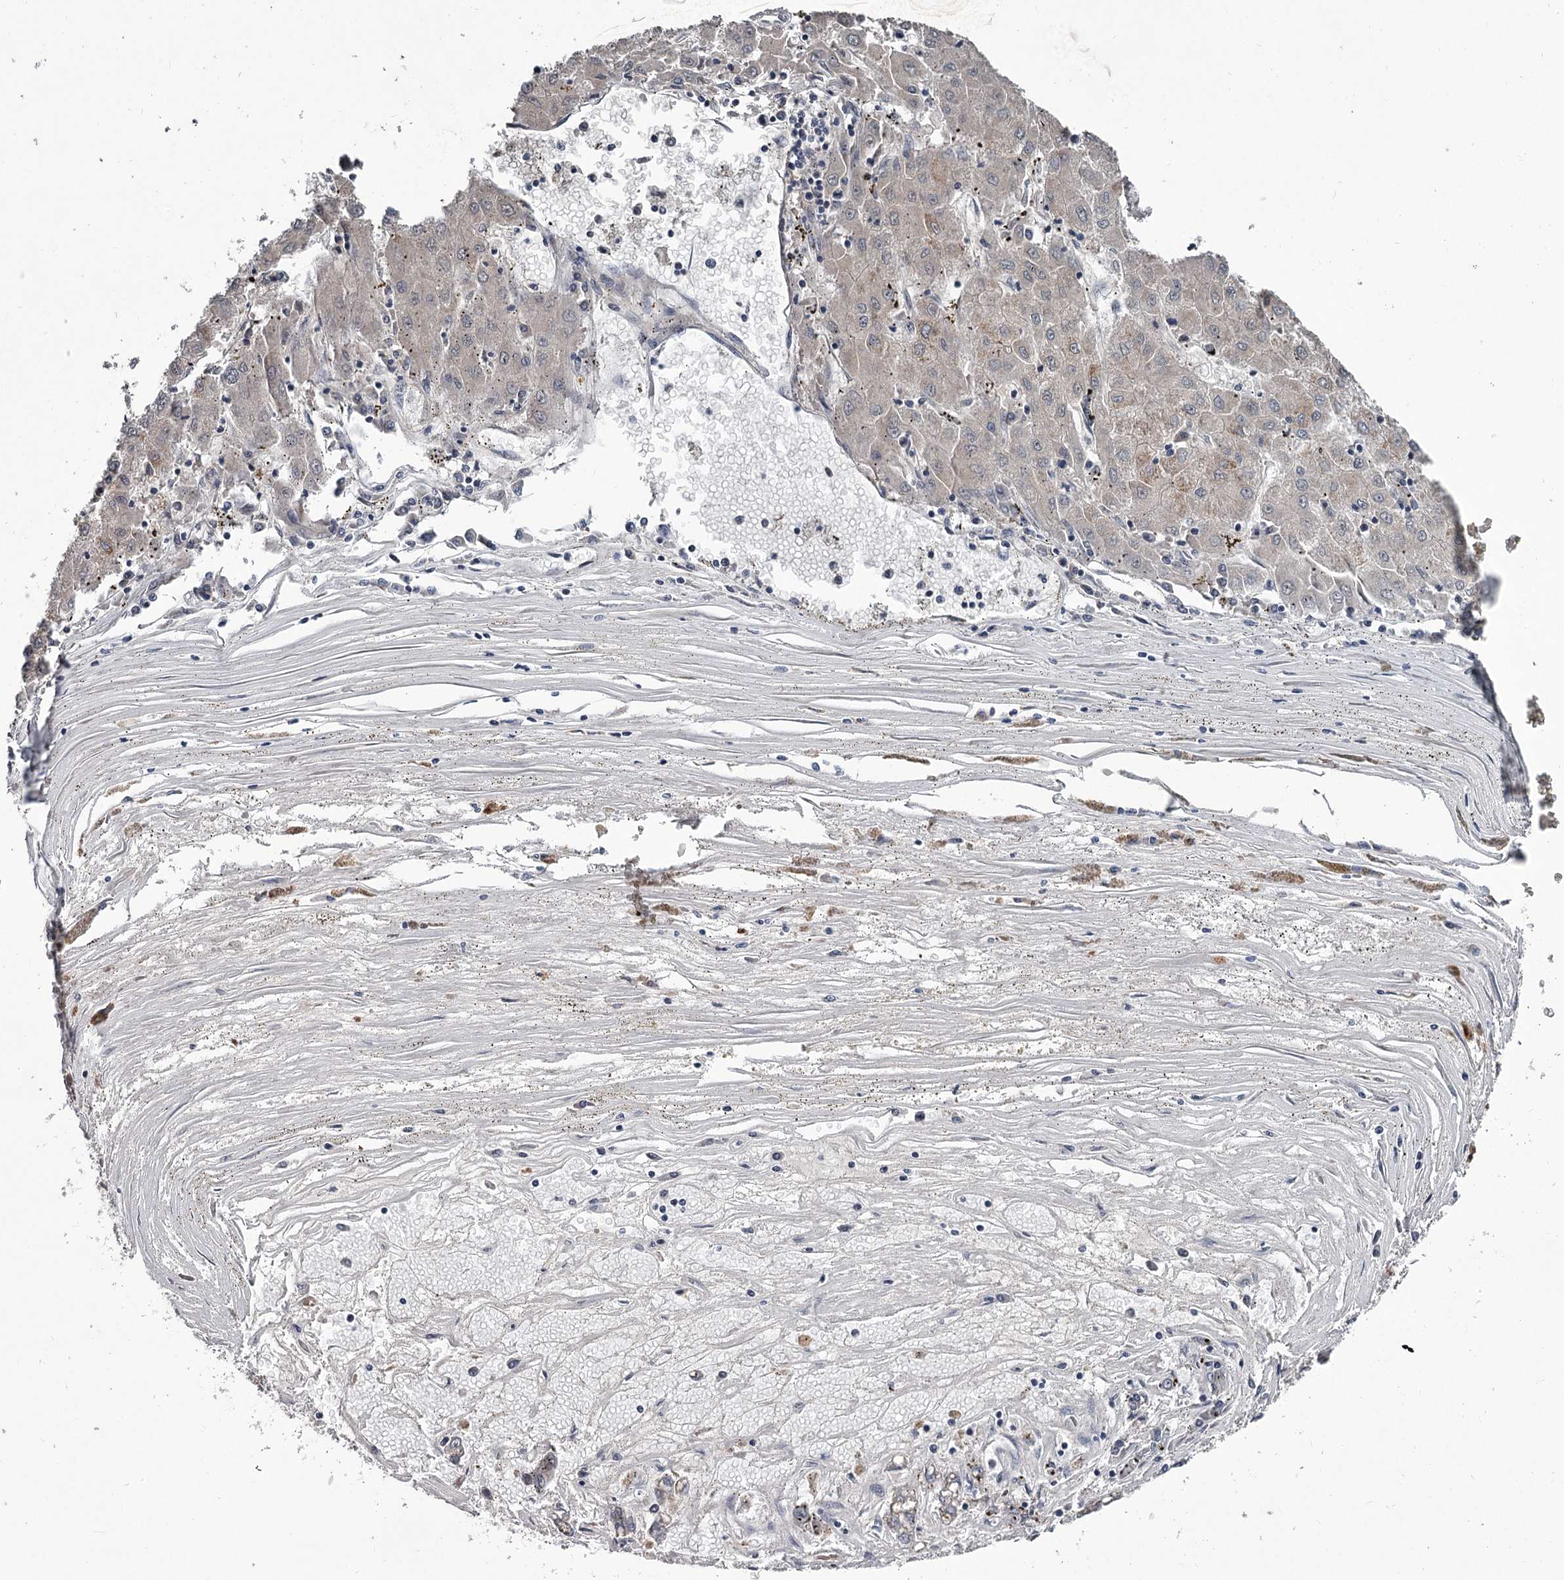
{"staining": {"intensity": "weak", "quantity": "<25%", "location": "cytoplasmic/membranous"}, "tissue": "liver cancer", "cell_type": "Tumor cells", "image_type": "cancer", "snomed": [{"axis": "morphology", "description": "Carcinoma, Hepatocellular, NOS"}, {"axis": "topography", "description": "Liver"}], "caption": "Immunohistochemistry (IHC) photomicrograph of liver cancer (hepatocellular carcinoma) stained for a protein (brown), which displays no staining in tumor cells. (DAB IHC with hematoxylin counter stain).", "gene": "DAO", "patient": {"sex": "male", "age": 72}}